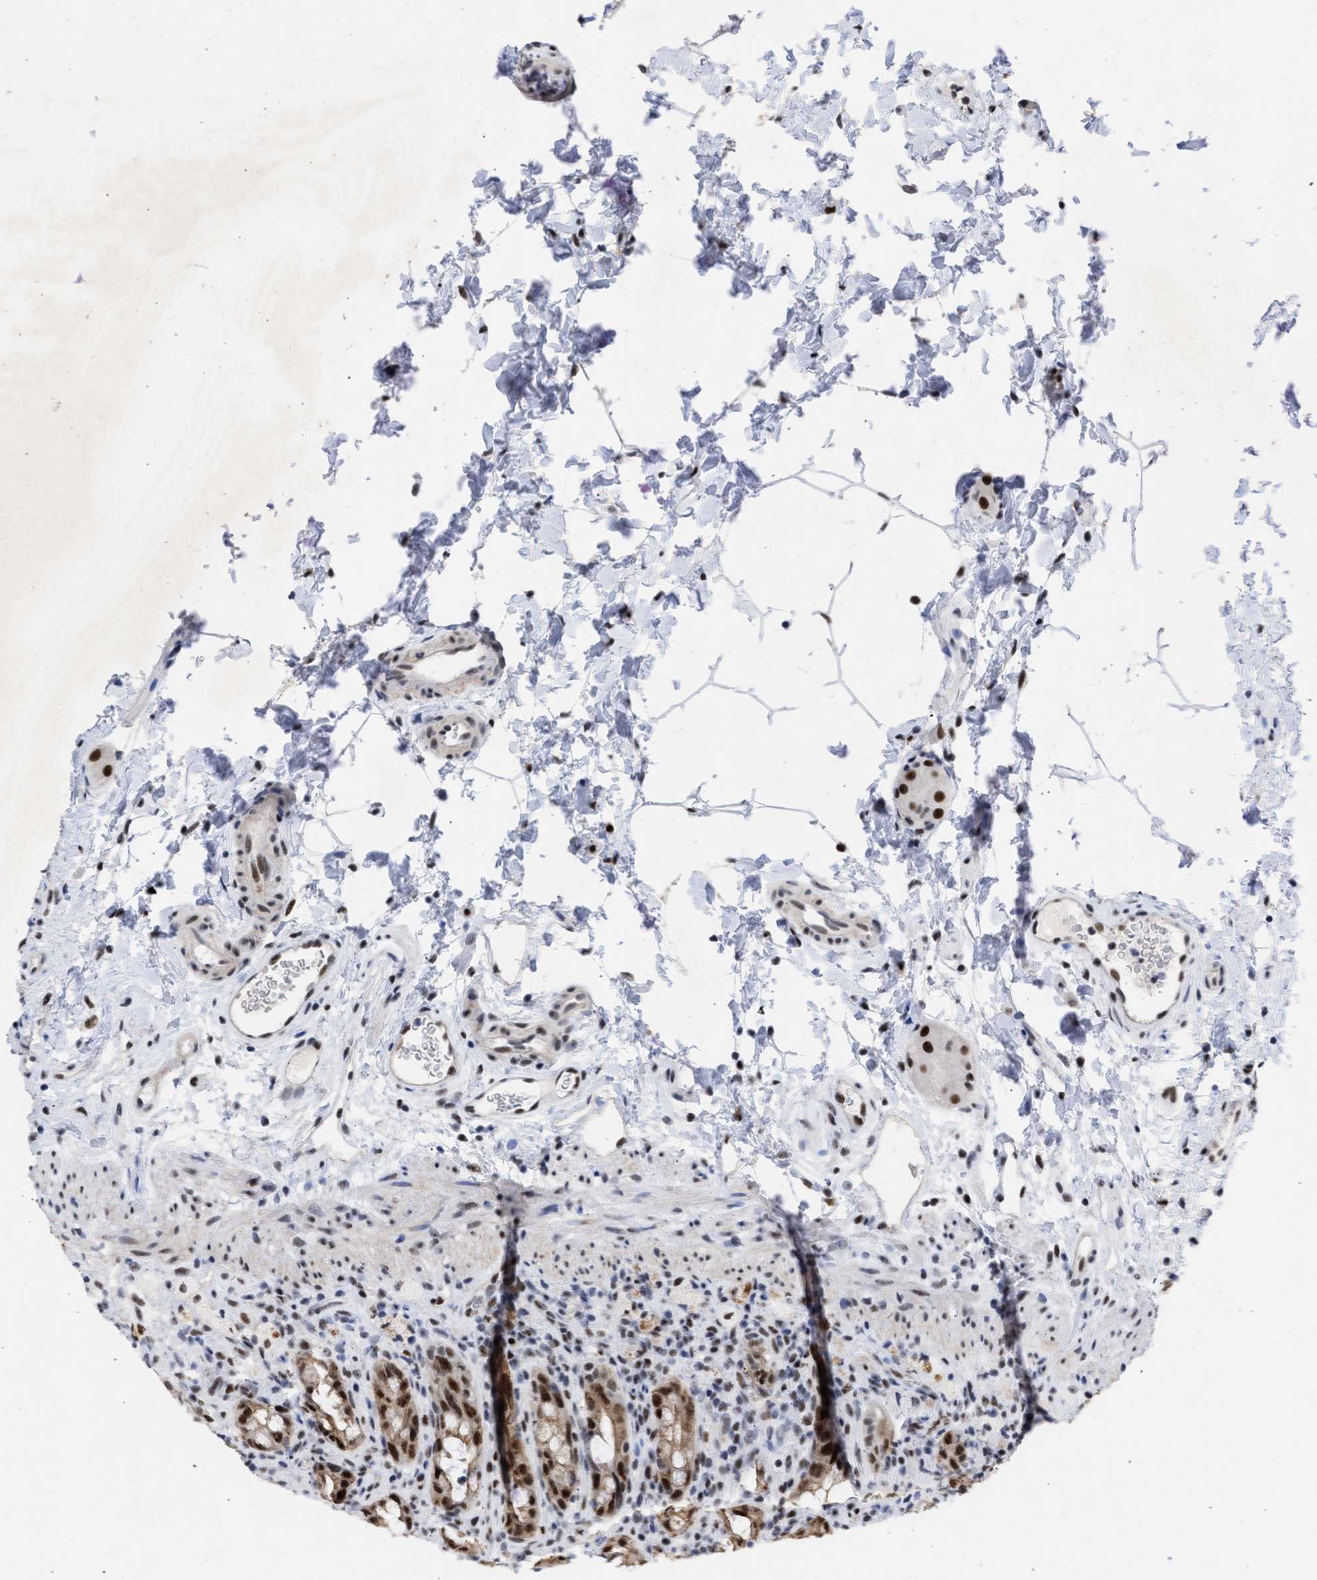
{"staining": {"intensity": "strong", "quantity": ">75%", "location": "cytoplasmic/membranous,nuclear"}, "tissue": "rectum", "cell_type": "Glandular cells", "image_type": "normal", "snomed": [{"axis": "morphology", "description": "Normal tissue, NOS"}, {"axis": "topography", "description": "Rectum"}], "caption": "Immunohistochemical staining of normal rectum displays strong cytoplasmic/membranous,nuclear protein staining in about >75% of glandular cells. The protein is stained brown, and the nuclei are stained in blue (DAB (3,3'-diaminobenzidine) IHC with brightfield microscopy, high magnification).", "gene": "DDX41", "patient": {"sex": "male", "age": 44}}